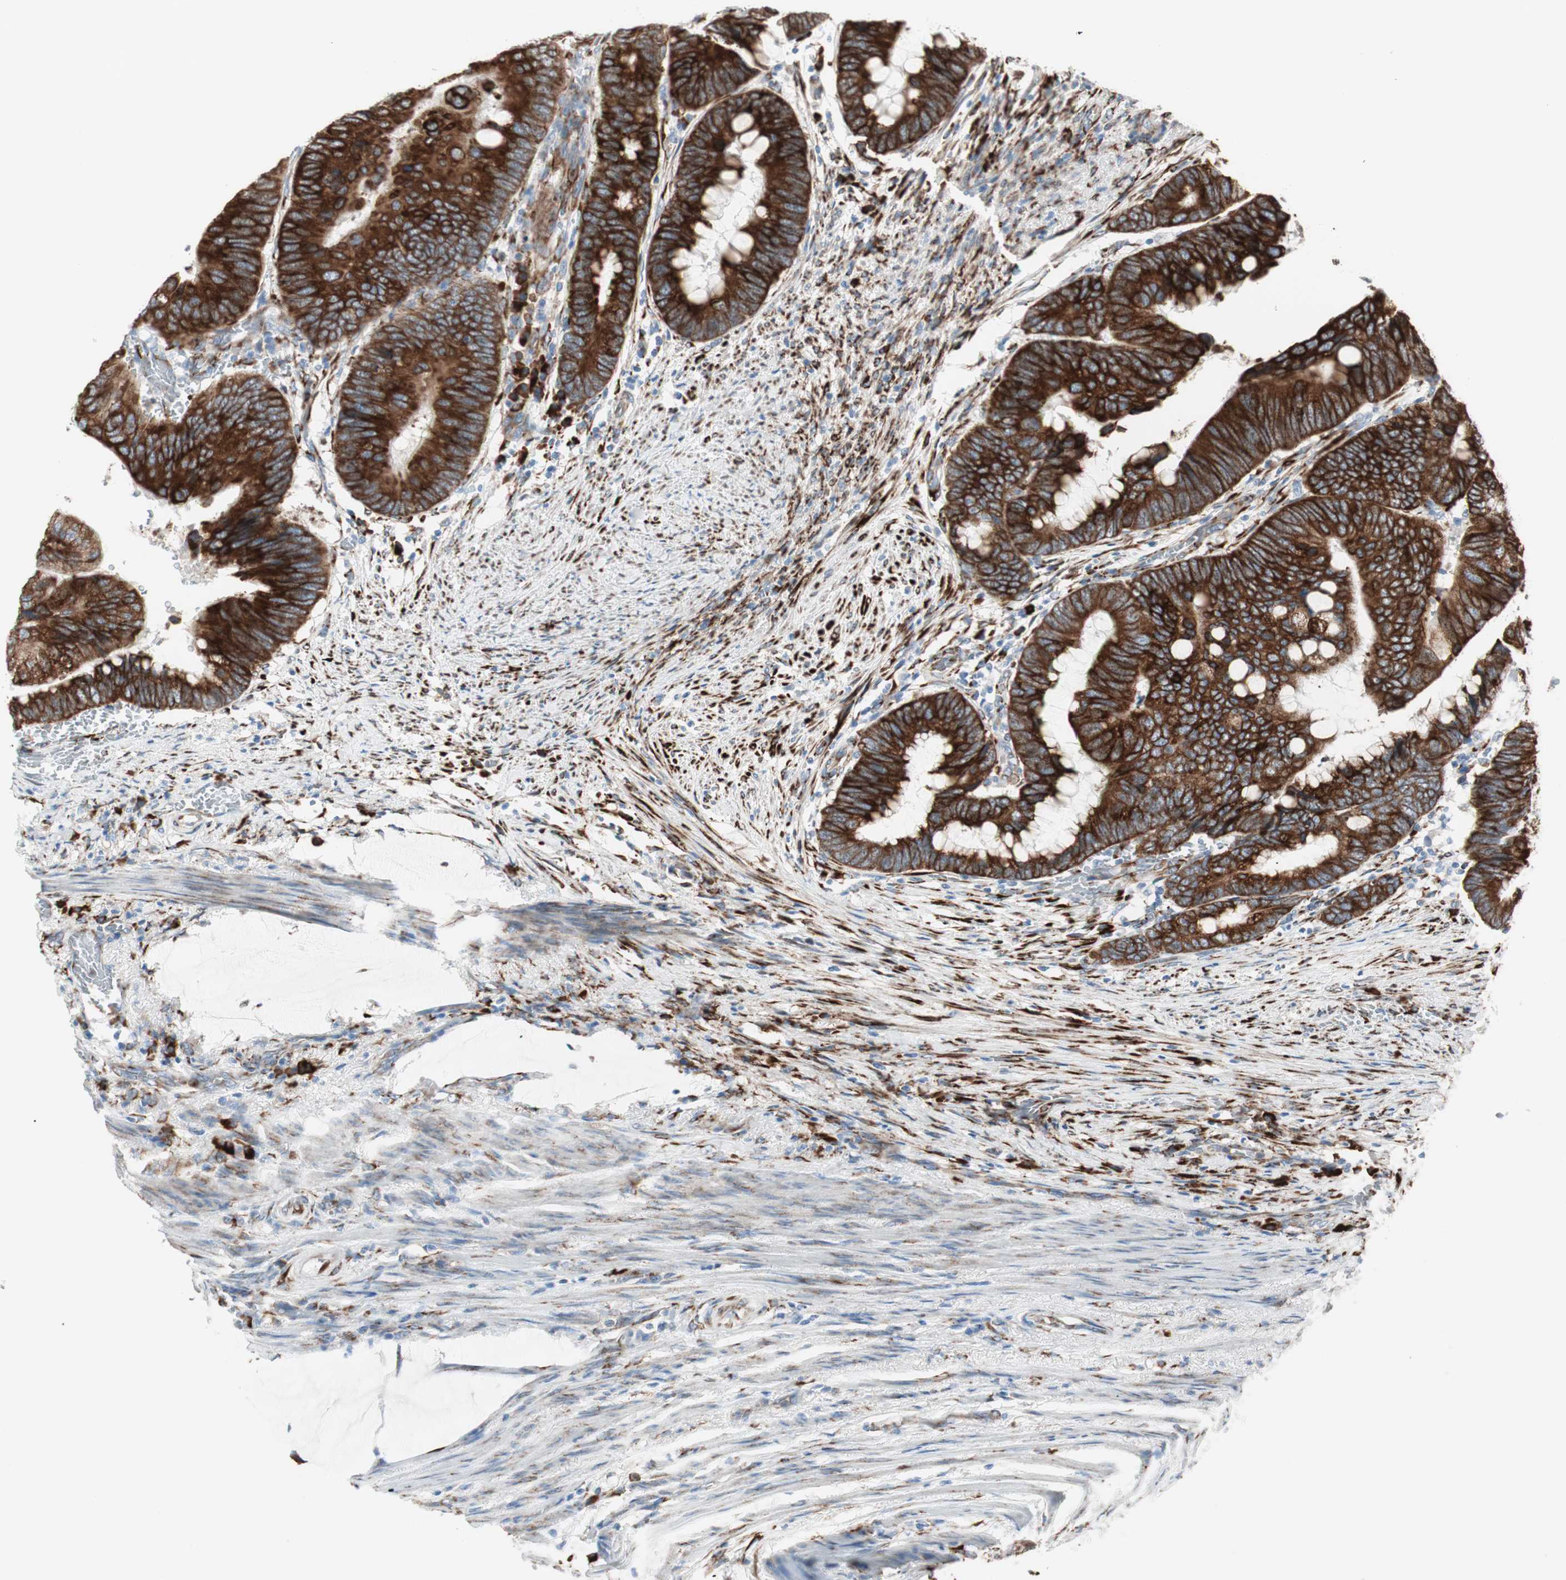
{"staining": {"intensity": "strong", "quantity": ">75%", "location": "cytoplasmic/membranous"}, "tissue": "colorectal cancer", "cell_type": "Tumor cells", "image_type": "cancer", "snomed": [{"axis": "morphology", "description": "Normal tissue, NOS"}, {"axis": "morphology", "description": "Adenocarcinoma, NOS"}, {"axis": "topography", "description": "Rectum"}, {"axis": "topography", "description": "Peripheral nerve tissue"}], "caption": "Immunohistochemical staining of colorectal cancer (adenocarcinoma) displays high levels of strong cytoplasmic/membranous staining in about >75% of tumor cells.", "gene": "P4HTM", "patient": {"sex": "male", "age": 92}}